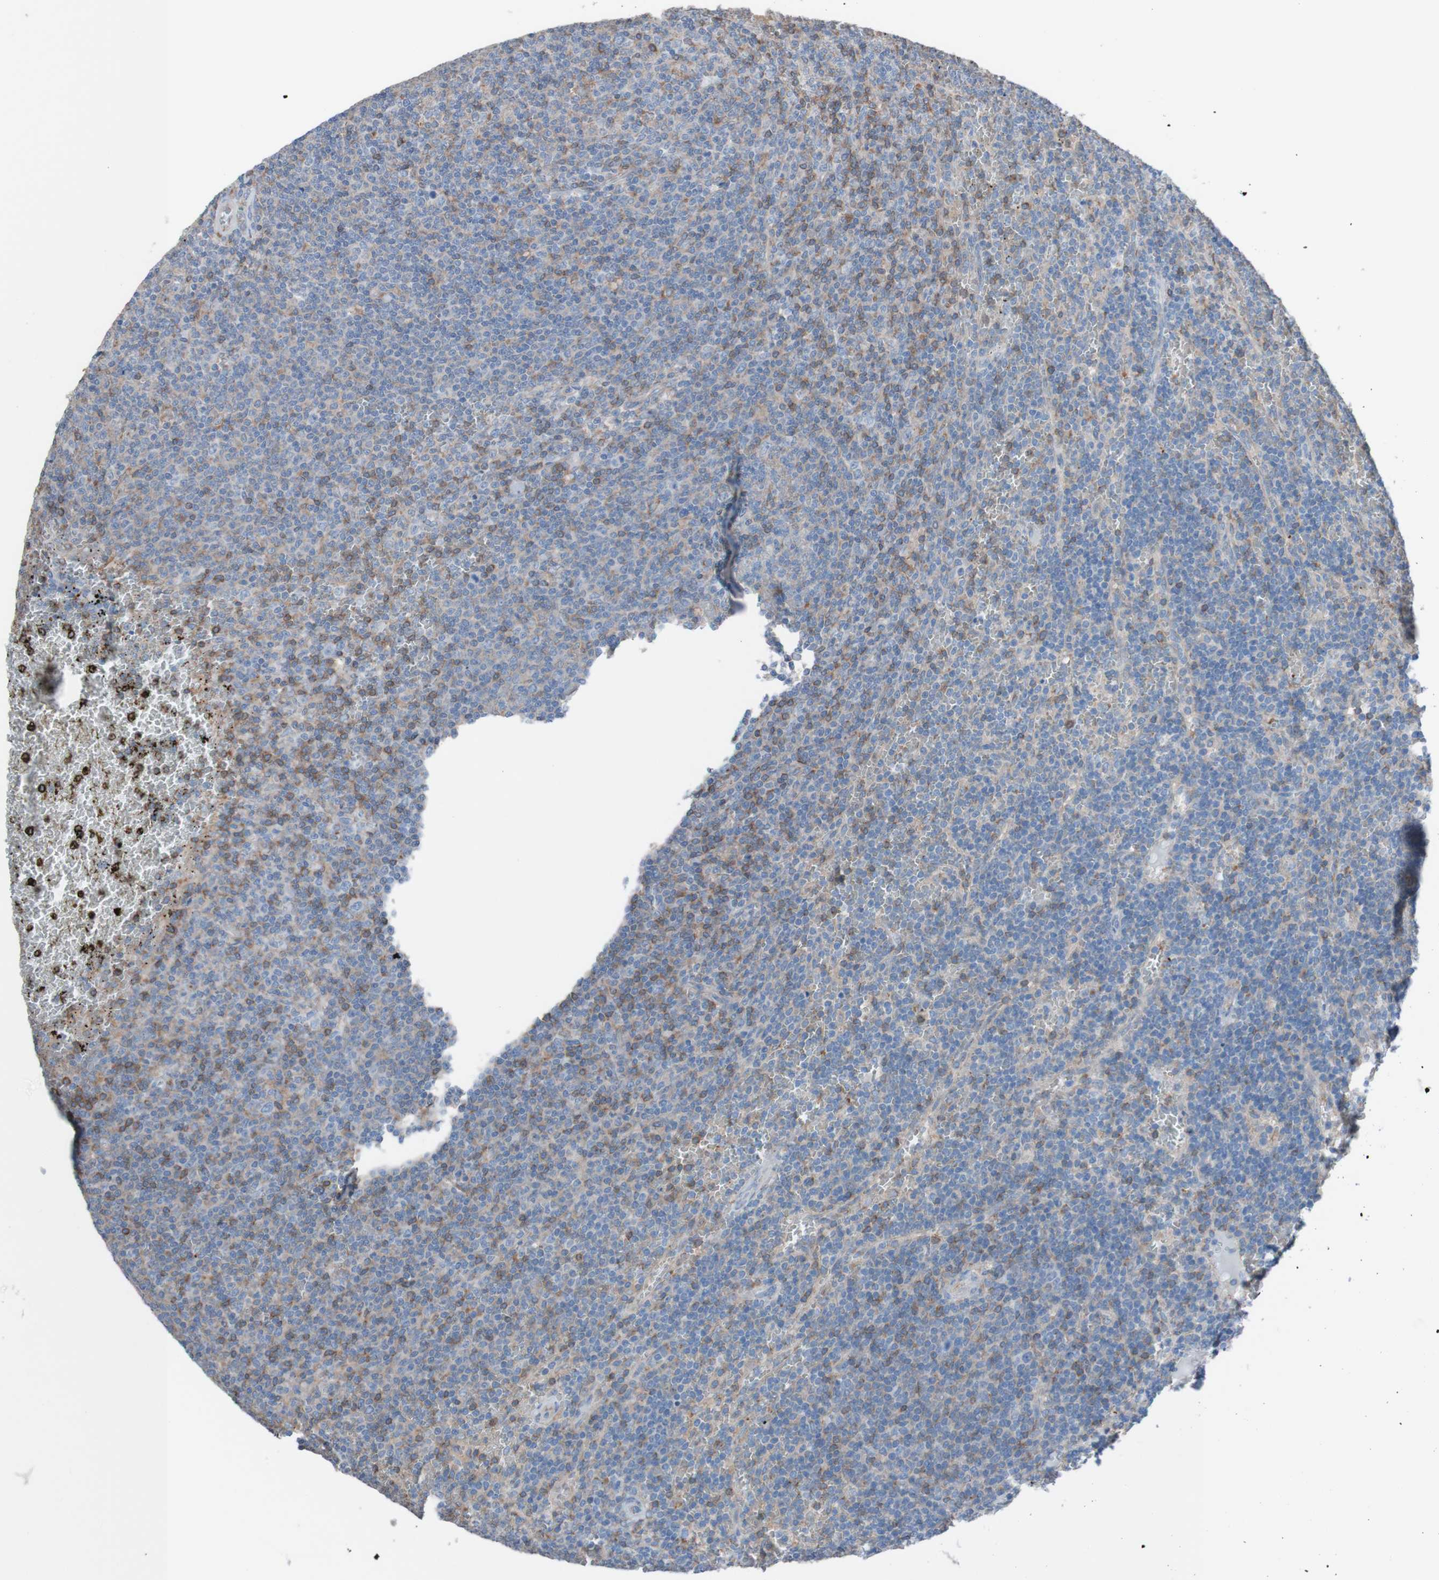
{"staining": {"intensity": "strong", "quantity": "25%-75%", "location": "cytoplasmic/membranous"}, "tissue": "lymphoma", "cell_type": "Tumor cells", "image_type": "cancer", "snomed": [{"axis": "morphology", "description": "Malignant lymphoma, non-Hodgkin's type, Low grade"}, {"axis": "topography", "description": "Spleen"}], "caption": "Lymphoma stained with IHC demonstrates strong cytoplasmic/membranous expression in about 25%-75% of tumor cells. Using DAB (brown) and hematoxylin (blue) stains, captured at high magnification using brightfield microscopy.", "gene": "MINAR1", "patient": {"sex": "female", "age": 50}}